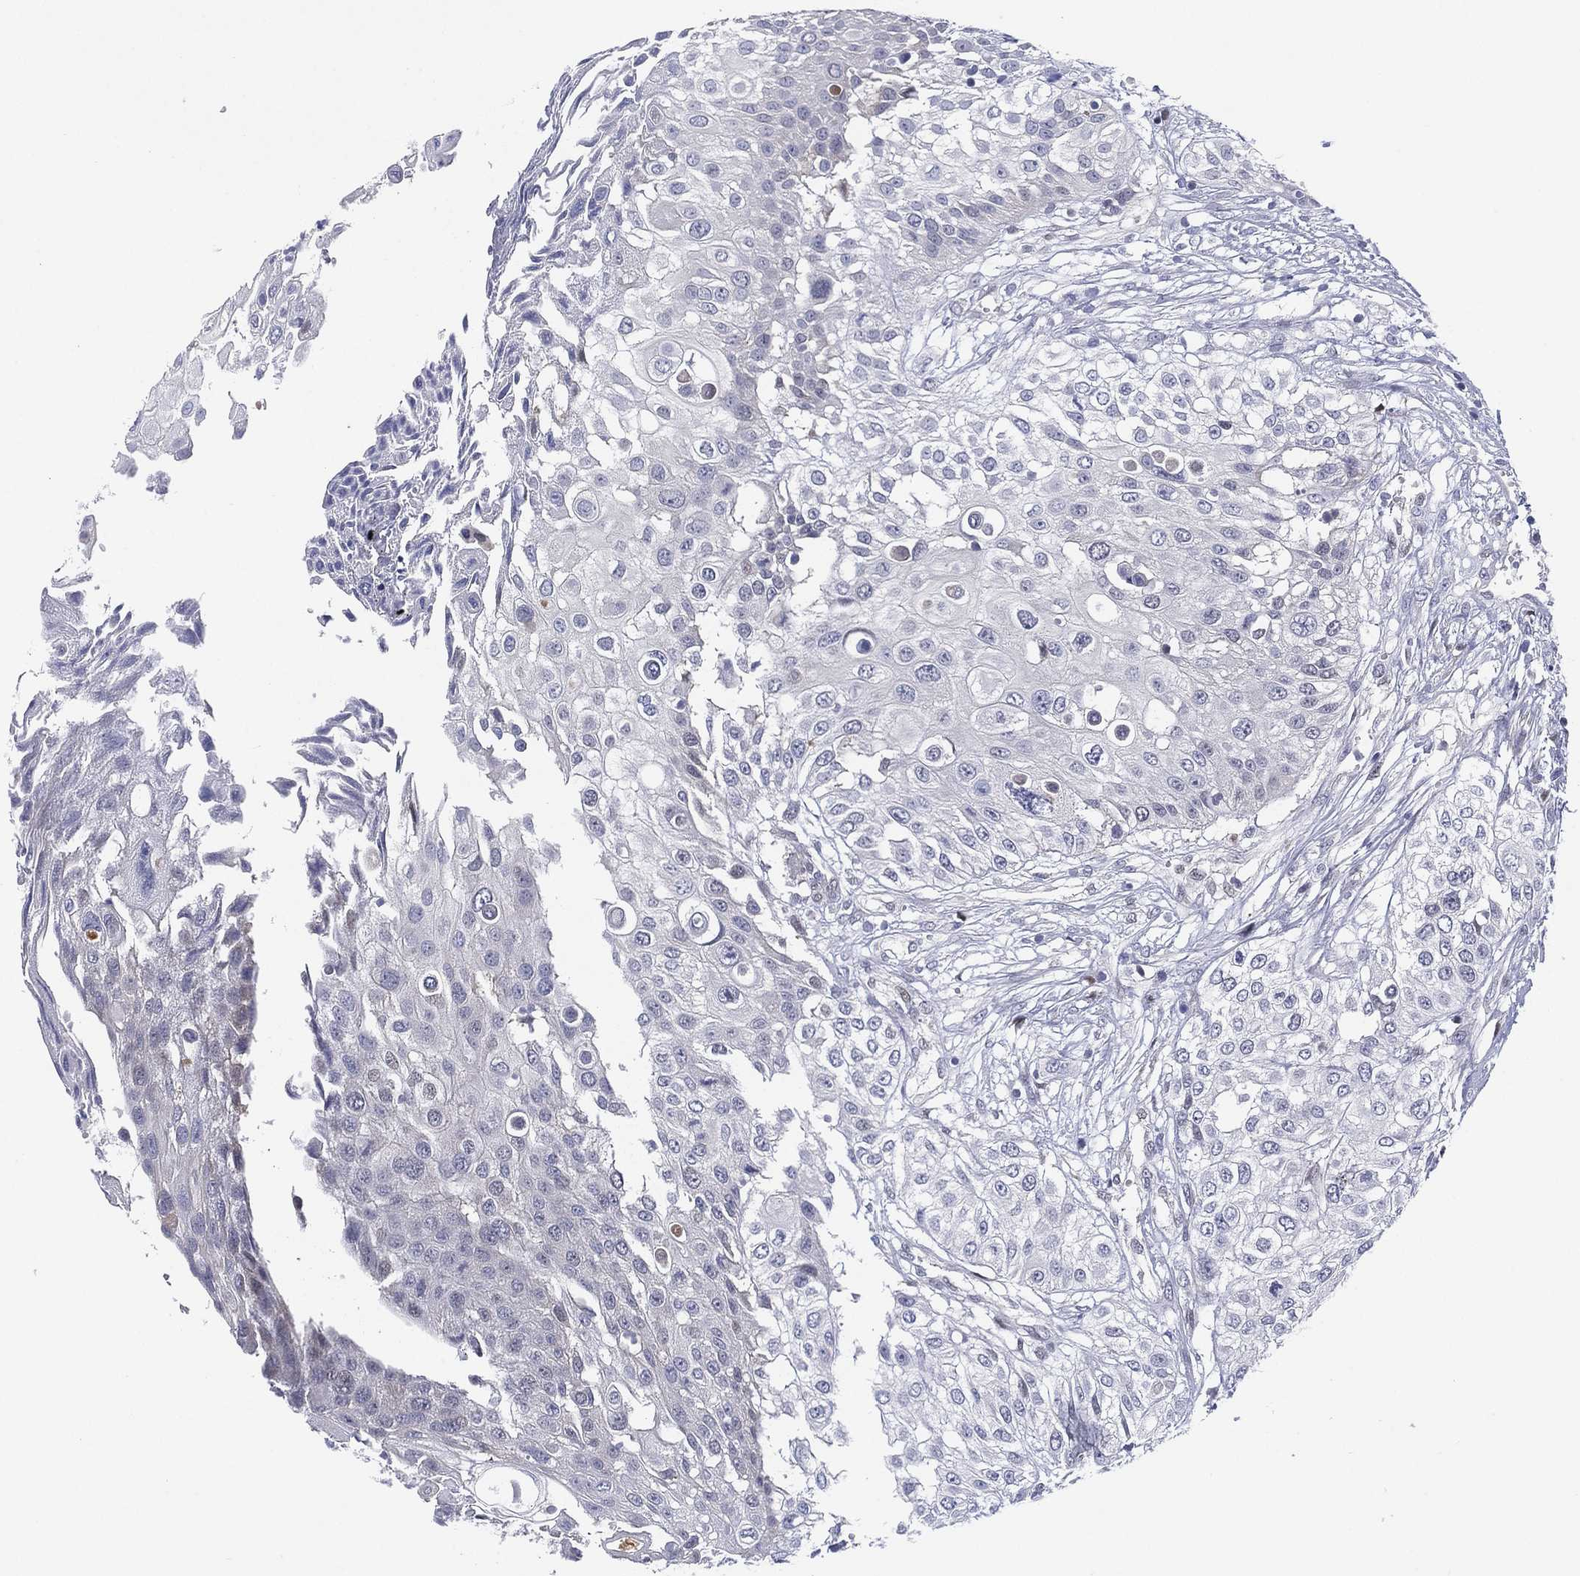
{"staining": {"intensity": "negative", "quantity": "none", "location": "none"}, "tissue": "urothelial cancer", "cell_type": "Tumor cells", "image_type": "cancer", "snomed": [{"axis": "morphology", "description": "Urothelial carcinoma, High grade"}, {"axis": "topography", "description": "Urinary bladder"}], "caption": "Image shows no significant protein staining in tumor cells of urothelial carcinoma (high-grade).", "gene": "SLC4A4", "patient": {"sex": "female", "age": 79}}